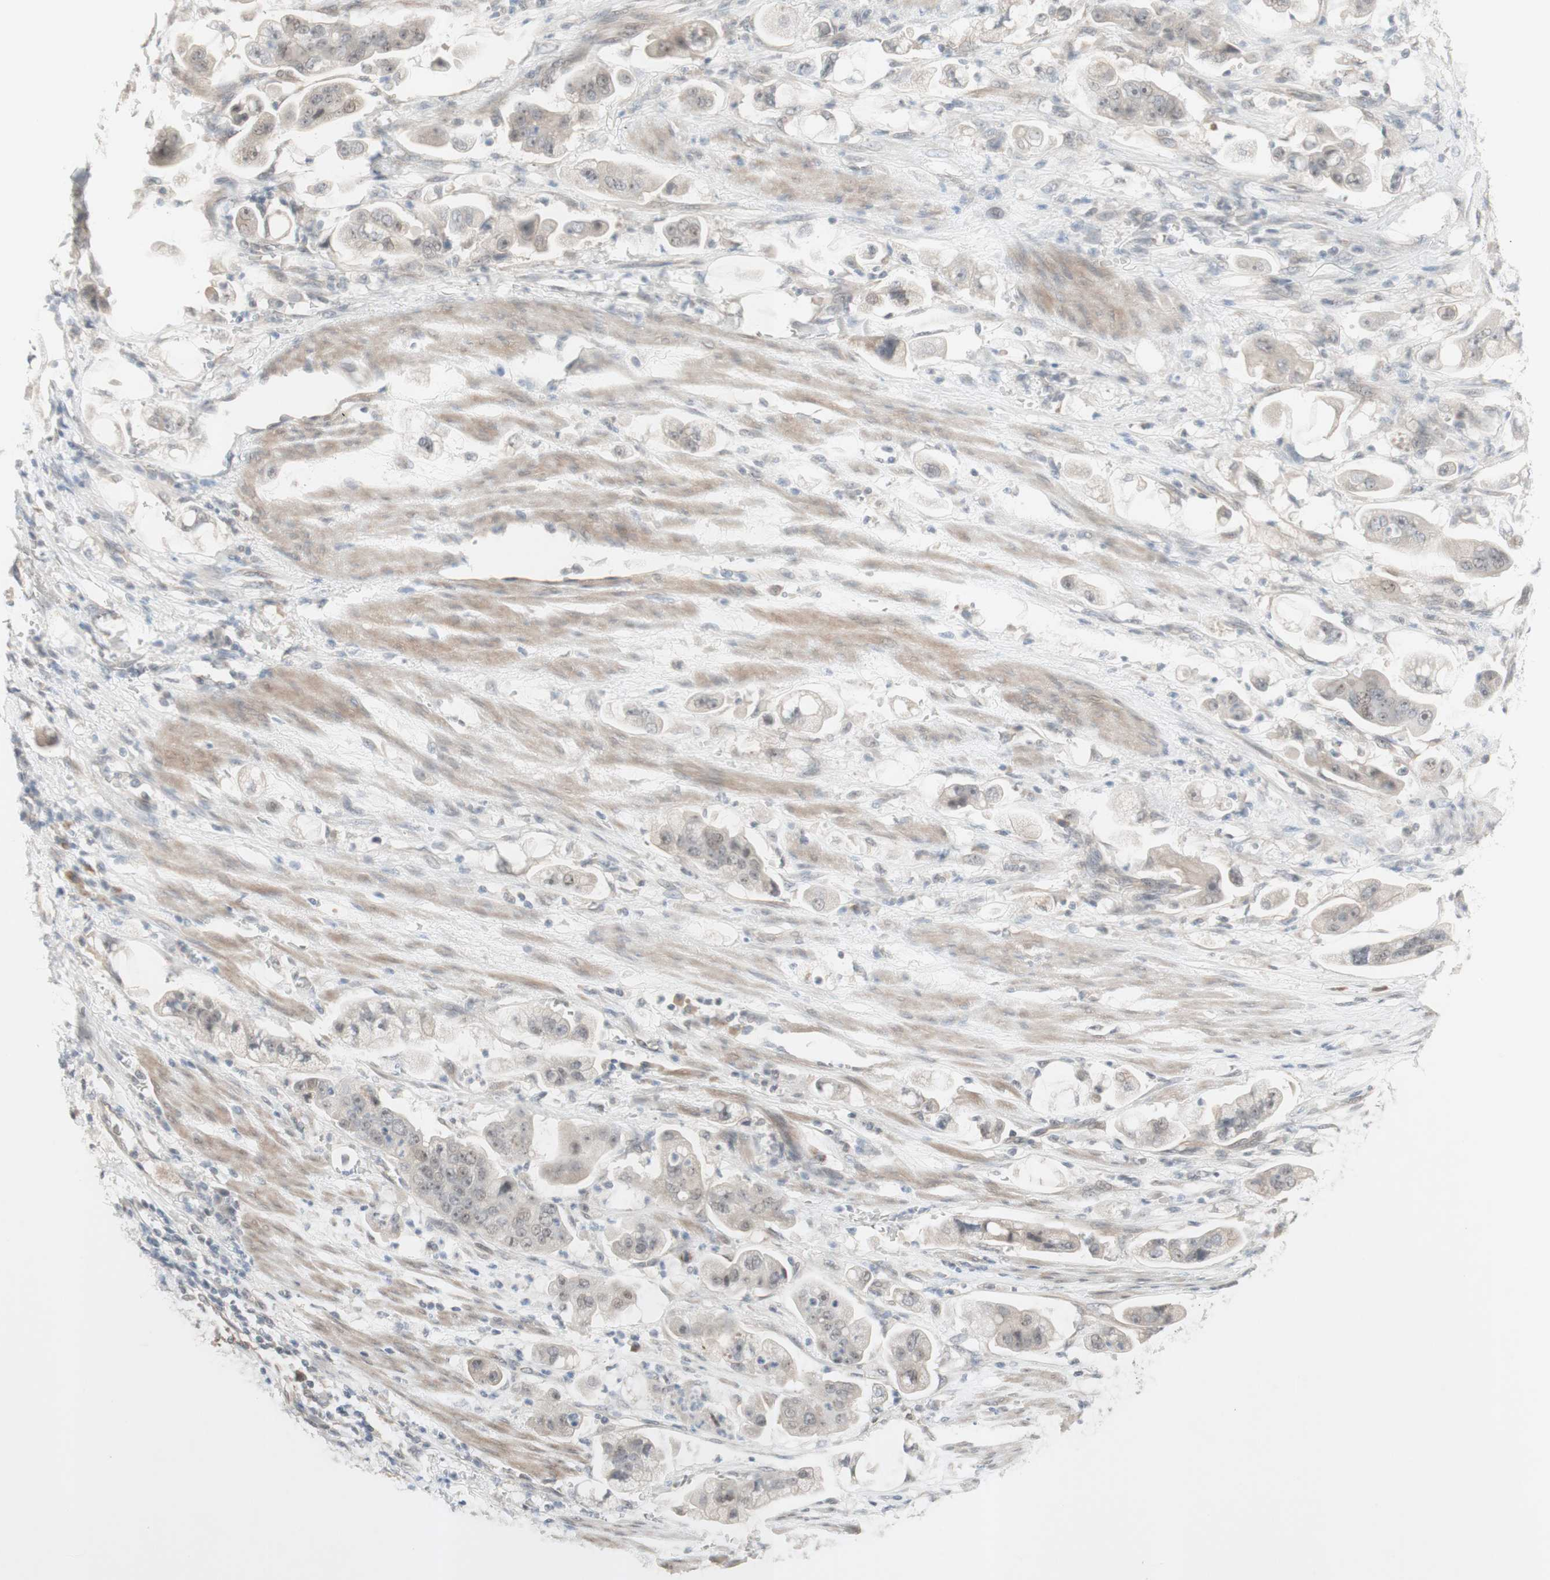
{"staining": {"intensity": "weak", "quantity": "25%-75%", "location": "cytoplasmic/membranous"}, "tissue": "stomach cancer", "cell_type": "Tumor cells", "image_type": "cancer", "snomed": [{"axis": "morphology", "description": "Adenocarcinoma, NOS"}, {"axis": "topography", "description": "Stomach"}], "caption": "This micrograph displays stomach cancer stained with immunohistochemistry to label a protein in brown. The cytoplasmic/membranous of tumor cells show weak positivity for the protein. Nuclei are counter-stained blue.", "gene": "PLCD4", "patient": {"sex": "male", "age": 62}}